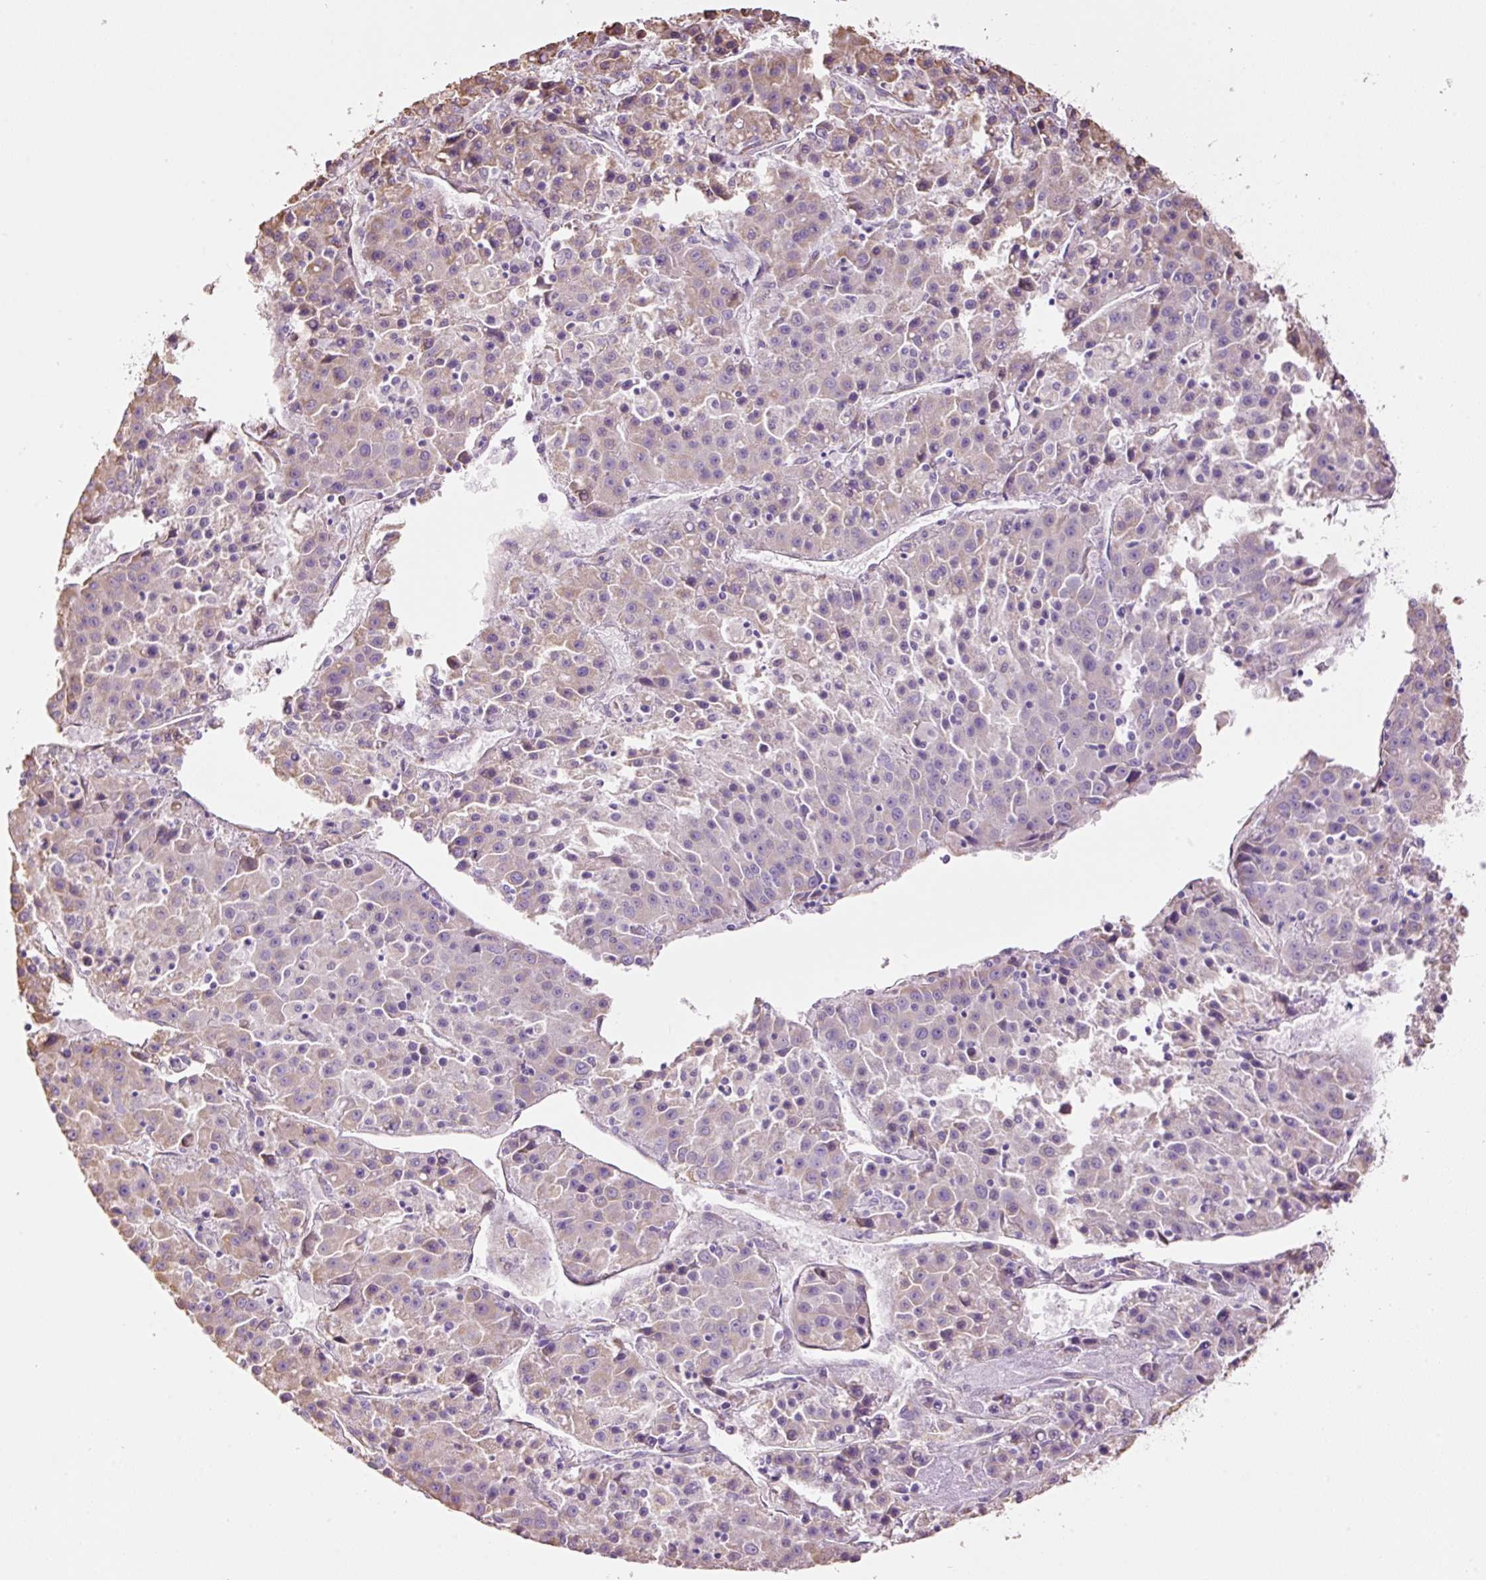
{"staining": {"intensity": "moderate", "quantity": "<25%", "location": "cytoplasmic/membranous"}, "tissue": "liver cancer", "cell_type": "Tumor cells", "image_type": "cancer", "snomed": [{"axis": "morphology", "description": "Carcinoma, Hepatocellular, NOS"}, {"axis": "topography", "description": "Liver"}], "caption": "This is an image of immunohistochemistry staining of liver hepatocellular carcinoma, which shows moderate positivity in the cytoplasmic/membranous of tumor cells.", "gene": "GCG", "patient": {"sex": "female", "age": 53}}